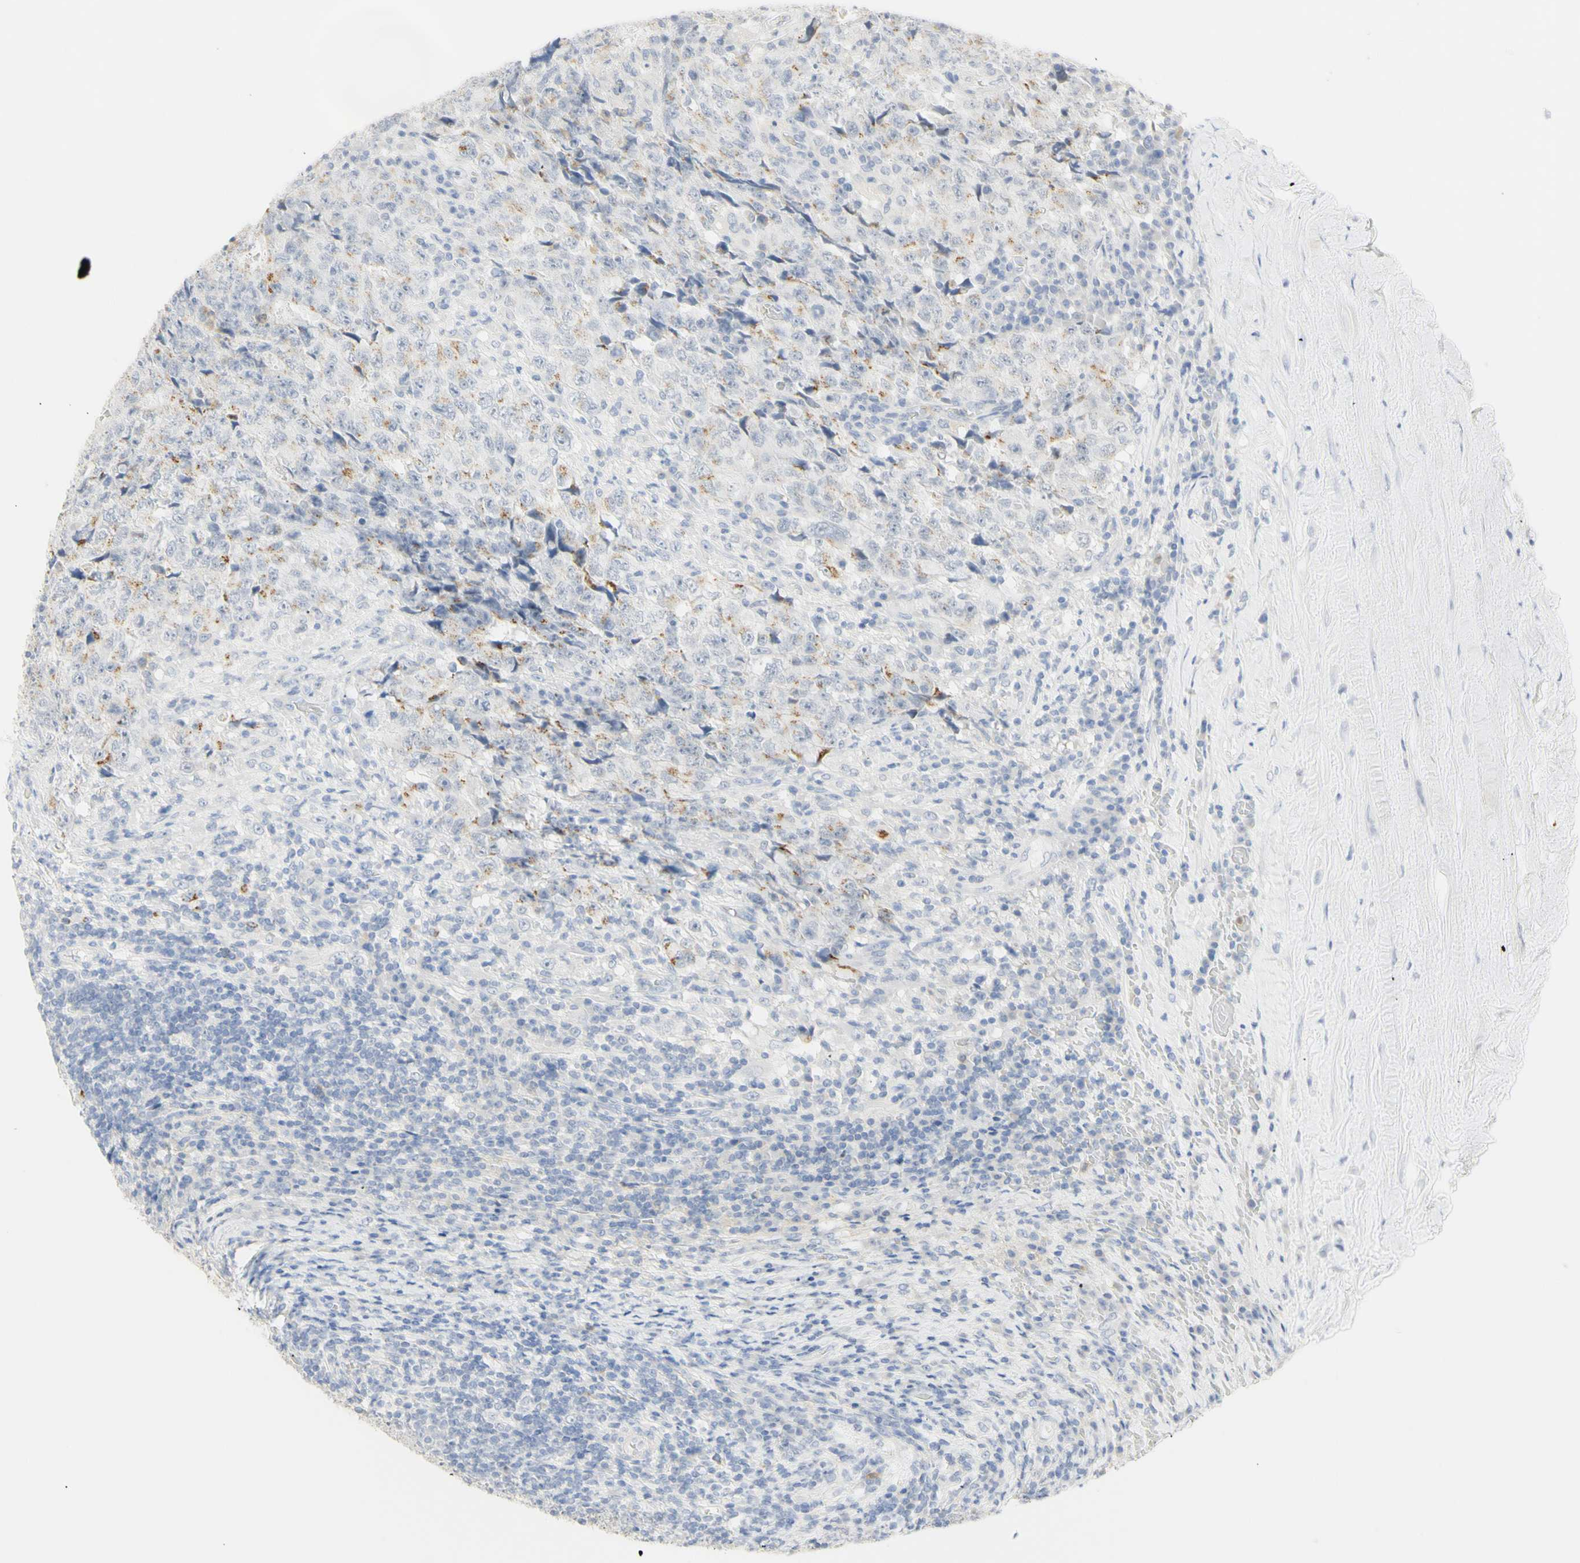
{"staining": {"intensity": "moderate", "quantity": "25%-75%", "location": "cytoplasmic/membranous"}, "tissue": "testis cancer", "cell_type": "Tumor cells", "image_type": "cancer", "snomed": [{"axis": "morphology", "description": "Necrosis, NOS"}, {"axis": "morphology", "description": "Carcinoma, Embryonal, NOS"}, {"axis": "topography", "description": "Testis"}], "caption": "Tumor cells exhibit medium levels of moderate cytoplasmic/membranous expression in approximately 25%-75% of cells in human testis embryonal carcinoma. Using DAB (3,3'-diaminobenzidine) (brown) and hematoxylin (blue) stains, captured at high magnification using brightfield microscopy.", "gene": "B4GALNT3", "patient": {"sex": "male", "age": 19}}